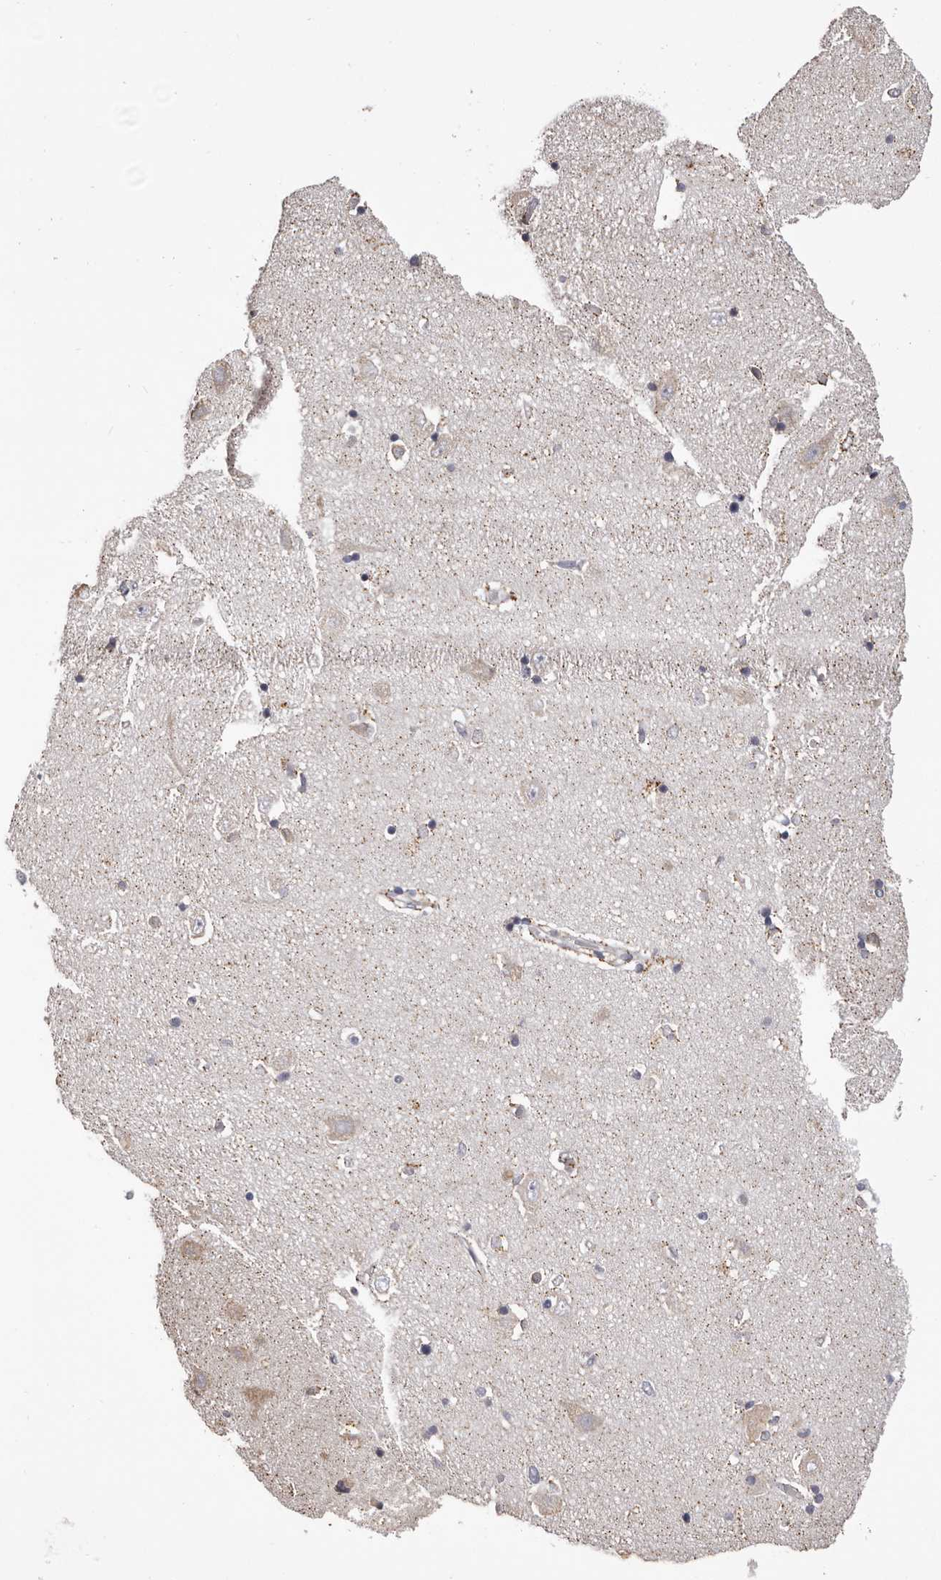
{"staining": {"intensity": "moderate", "quantity": "<25%", "location": "cytoplasmic/membranous"}, "tissue": "hippocampus", "cell_type": "Glial cells", "image_type": "normal", "snomed": [{"axis": "morphology", "description": "Normal tissue, NOS"}, {"axis": "topography", "description": "Hippocampus"}], "caption": "About <25% of glial cells in unremarkable human hippocampus demonstrate moderate cytoplasmic/membranous protein staining as visualized by brown immunohistochemical staining.", "gene": "PIGX", "patient": {"sex": "male", "age": 45}}